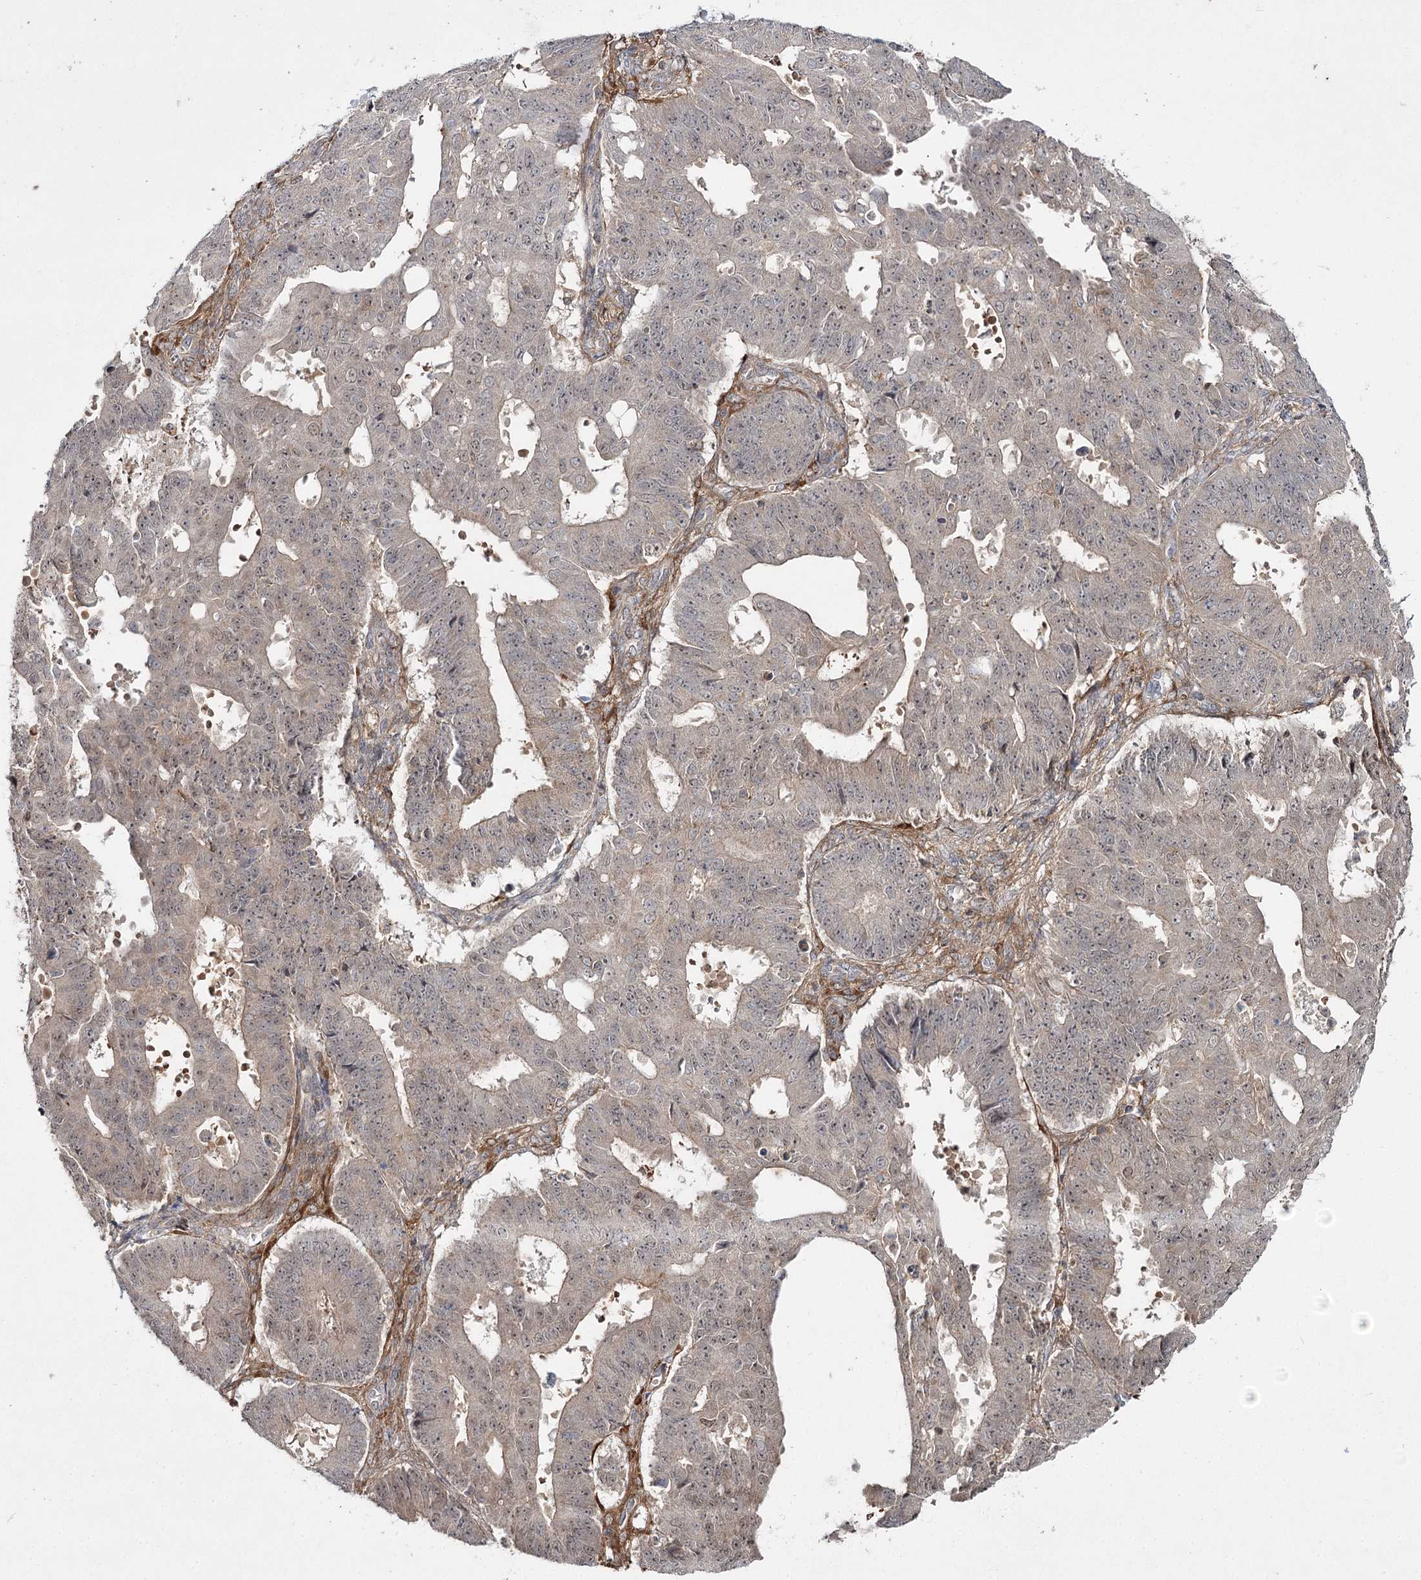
{"staining": {"intensity": "weak", "quantity": "25%-75%", "location": "cytoplasmic/membranous,nuclear"}, "tissue": "ovarian cancer", "cell_type": "Tumor cells", "image_type": "cancer", "snomed": [{"axis": "morphology", "description": "Carcinoma, endometroid"}, {"axis": "topography", "description": "Appendix"}, {"axis": "topography", "description": "Ovary"}], "caption": "Immunohistochemical staining of endometroid carcinoma (ovarian) displays low levels of weak cytoplasmic/membranous and nuclear protein staining in about 25%-75% of tumor cells. Ihc stains the protein of interest in brown and the nuclei are stained blue.", "gene": "WDR44", "patient": {"sex": "female", "age": 42}}